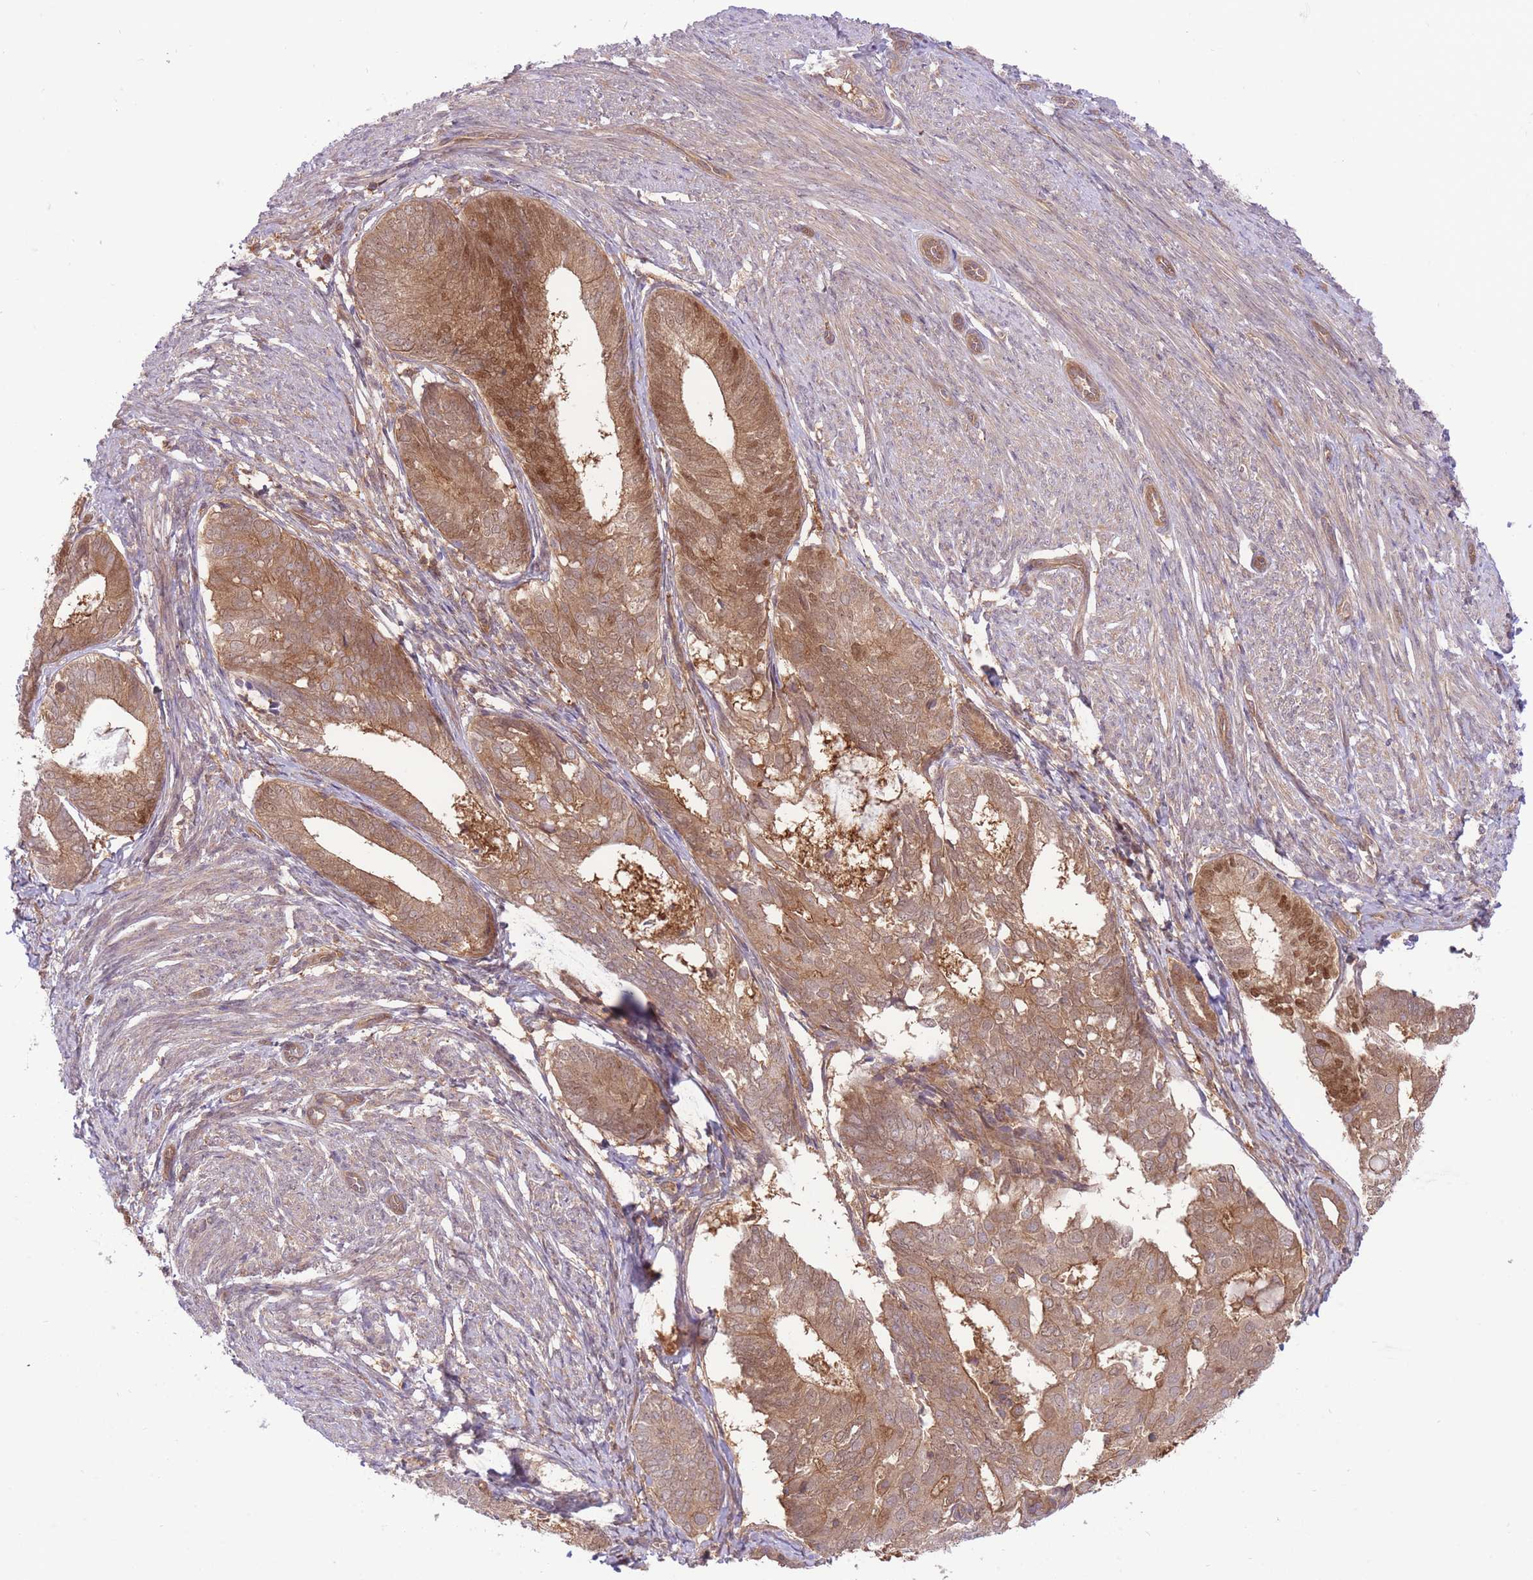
{"staining": {"intensity": "moderate", "quantity": ">75%", "location": "cytoplasmic/membranous,nuclear"}, "tissue": "endometrial cancer", "cell_type": "Tumor cells", "image_type": "cancer", "snomed": [{"axis": "morphology", "description": "Adenocarcinoma, NOS"}, {"axis": "topography", "description": "Endometrium"}], "caption": "High-power microscopy captured an IHC photomicrograph of endometrial adenocarcinoma, revealing moderate cytoplasmic/membranous and nuclear expression in approximately >75% of tumor cells.", "gene": "PREP", "patient": {"sex": "female", "age": 87}}